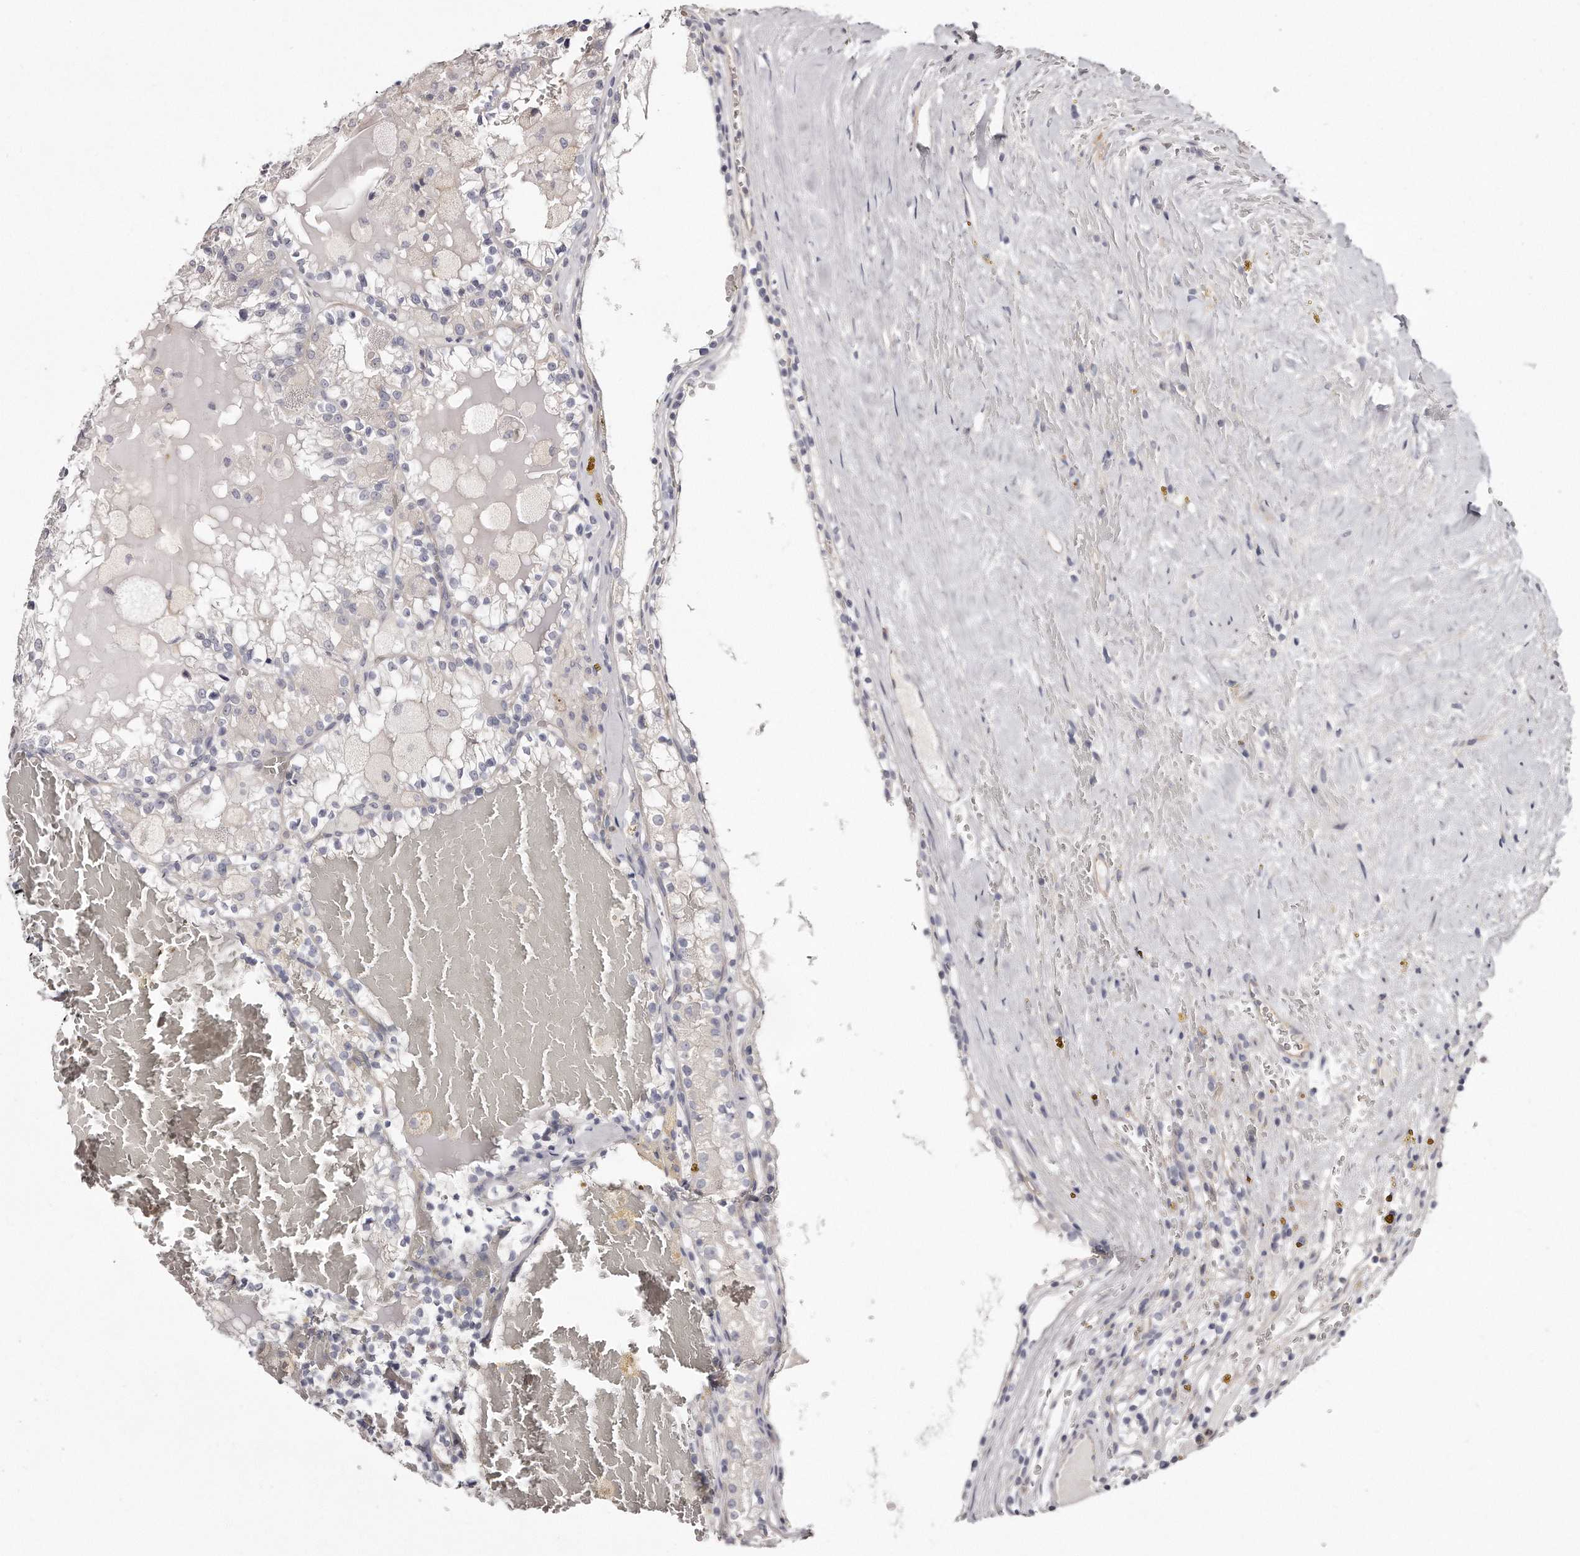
{"staining": {"intensity": "negative", "quantity": "none", "location": "none"}, "tissue": "renal cancer", "cell_type": "Tumor cells", "image_type": "cancer", "snomed": [{"axis": "morphology", "description": "Adenocarcinoma, NOS"}, {"axis": "topography", "description": "Kidney"}], "caption": "An image of human renal cancer is negative for staining in tumor cells.", "gene": "TTLL4", "patient": {"sex": "female", "age": 56}}